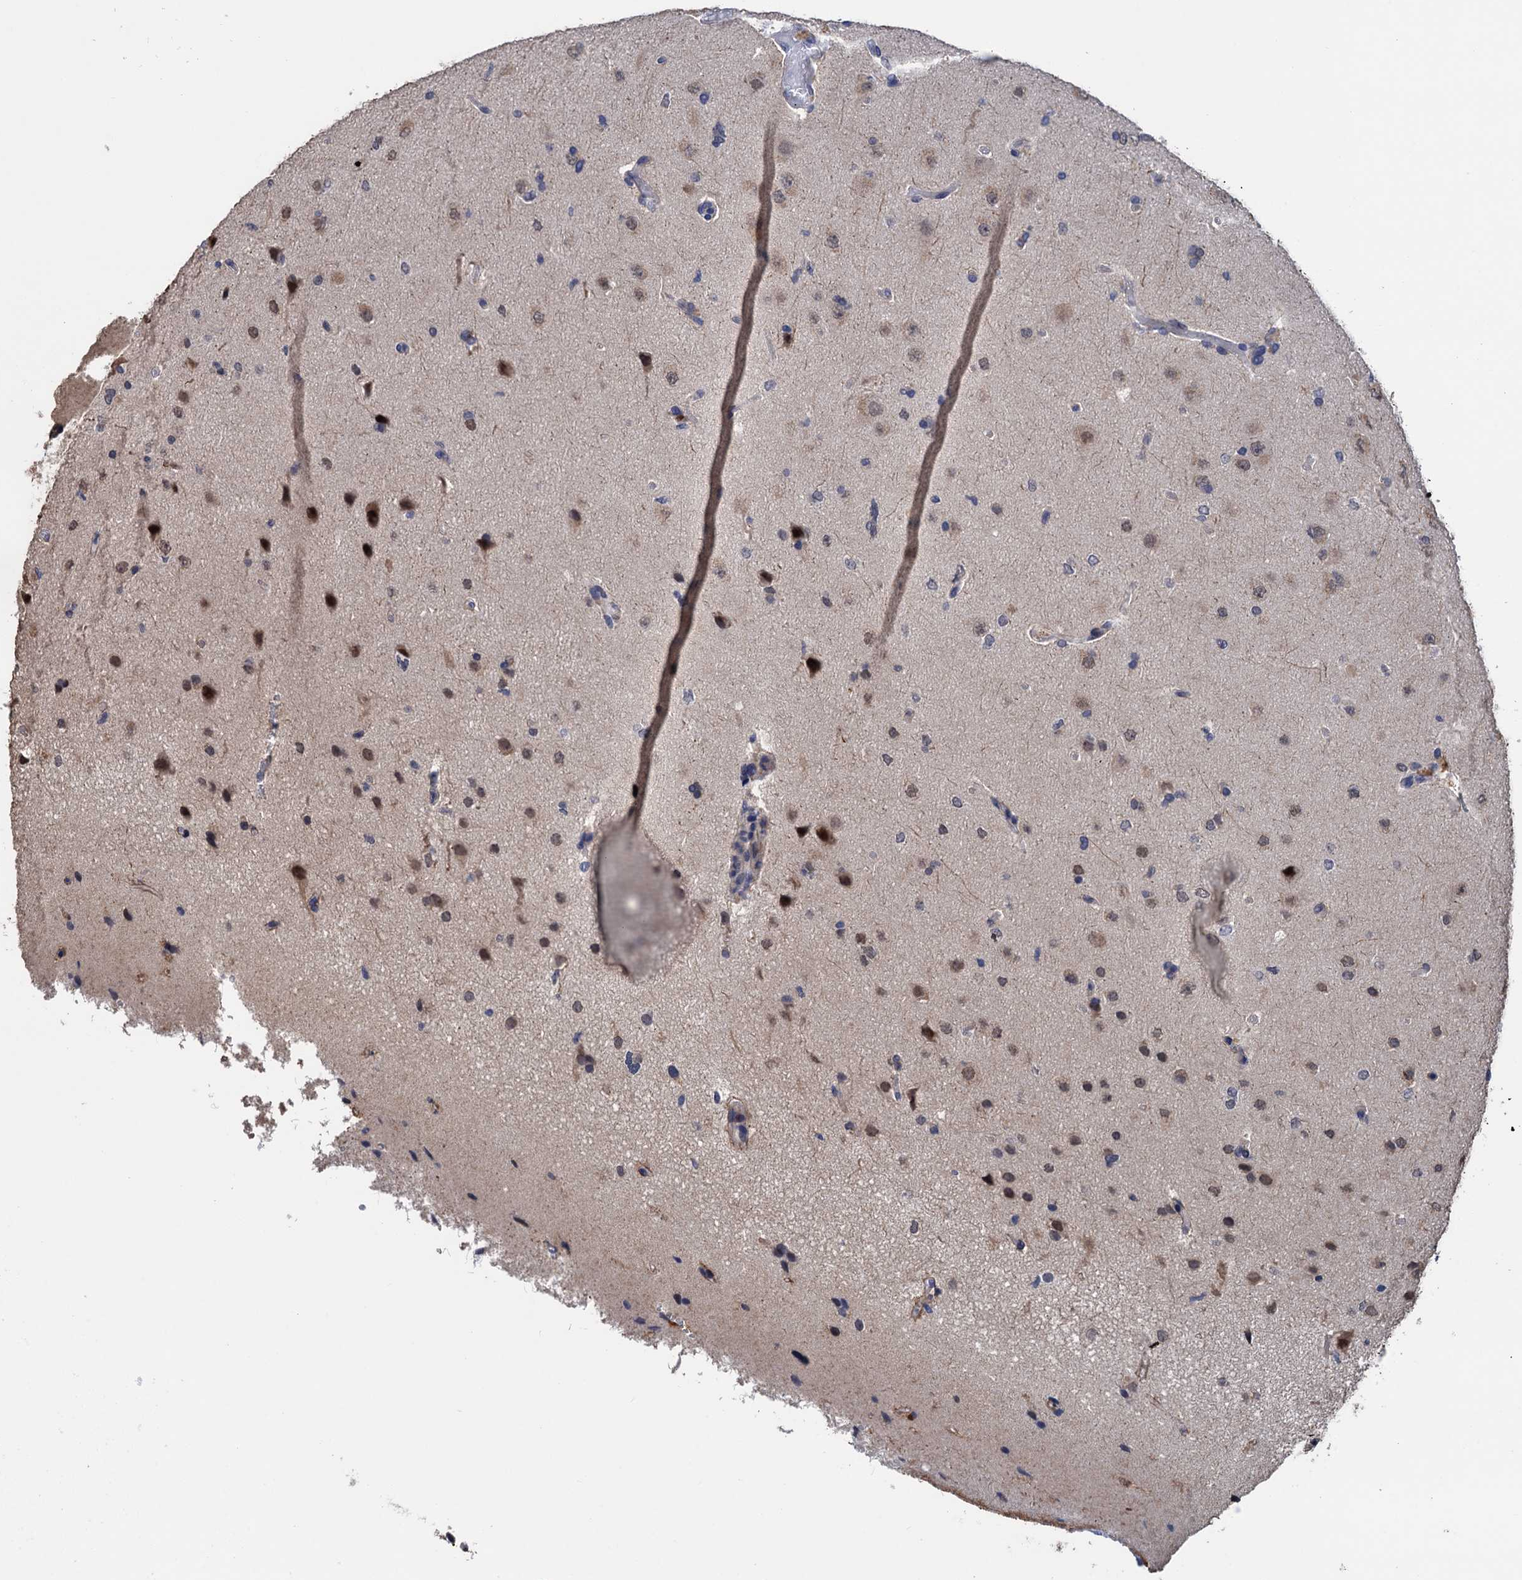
{"staining": {"intensity": "moderate", "quantity": "<25%", "location": "nuclear"}, "tissue": "glioma", "cell_type": "Tumor cells", "image_type": "cancer", "snomed": [{"axis": "morphology", "description": "Glioma, malignant, High grade"}, {"axis": "topography", "description": "Brain"}], "caption": "A brown stain shows moderate nuclear staining of a protein in high-grade glioma (malignant) tumor cells.", "gene": "ART5", "patient": {"sex": "male", "age": 72}}